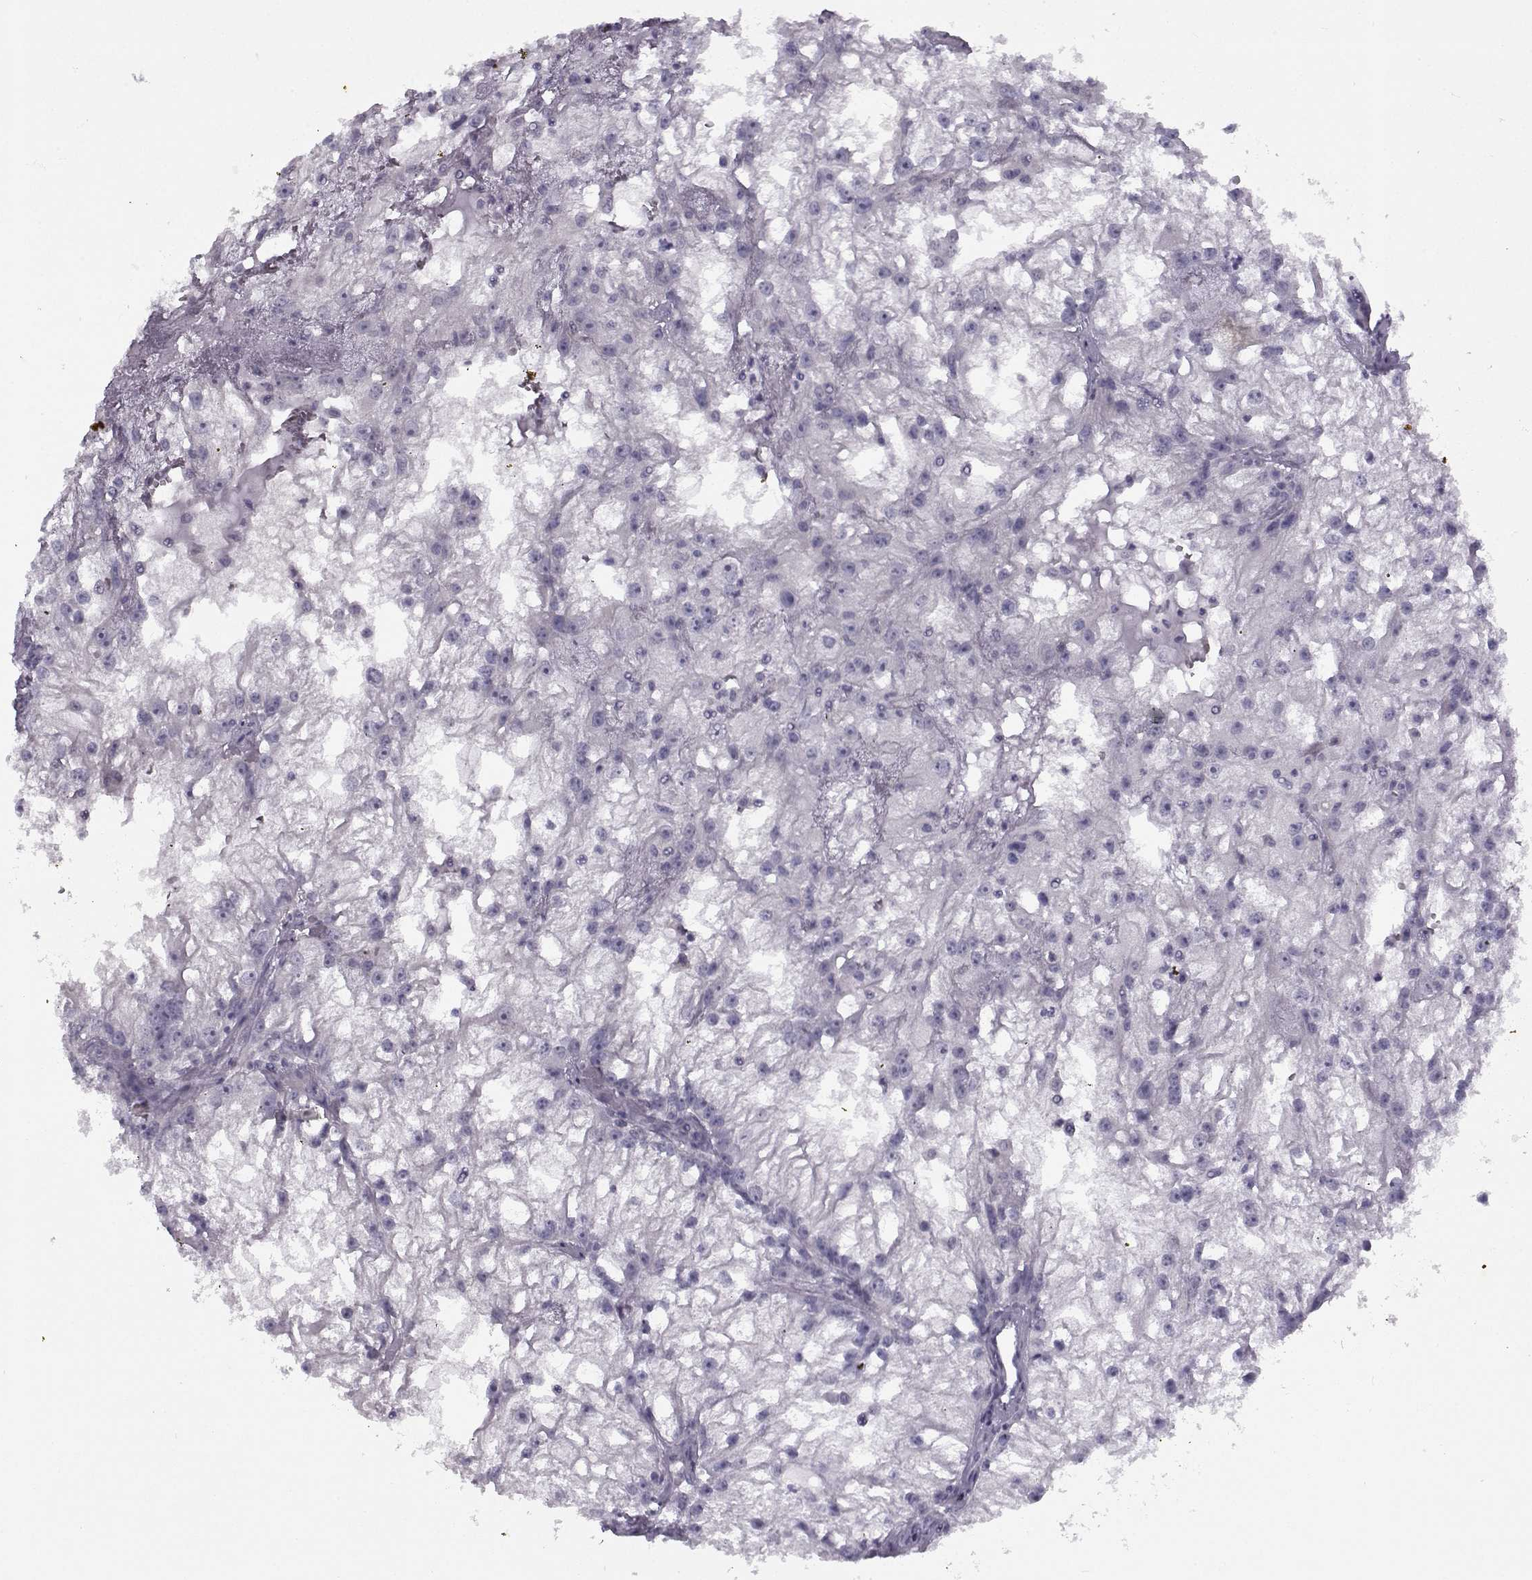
{"staining": {"intensity": "negative", "quantity": "none", "location": "none"}, "tissue": "renal cancer", "cell_type": "Tumor cells", "image_type": "cancer", "snomed": [{"axis": "morphology", "description": "Adenocarcinoma, NOS"}, {"axis": "topography", "description": "Kidney"}], "caption": "This histopathology image is of renal cancer stained with immunohistochemistry (IHC) to label a protein in brown with the nuclei are counter-stained blue. There is no staining in tumor cells.", "gene": "GTSF1L", "patient": {"sex": "male", "age": 59}}